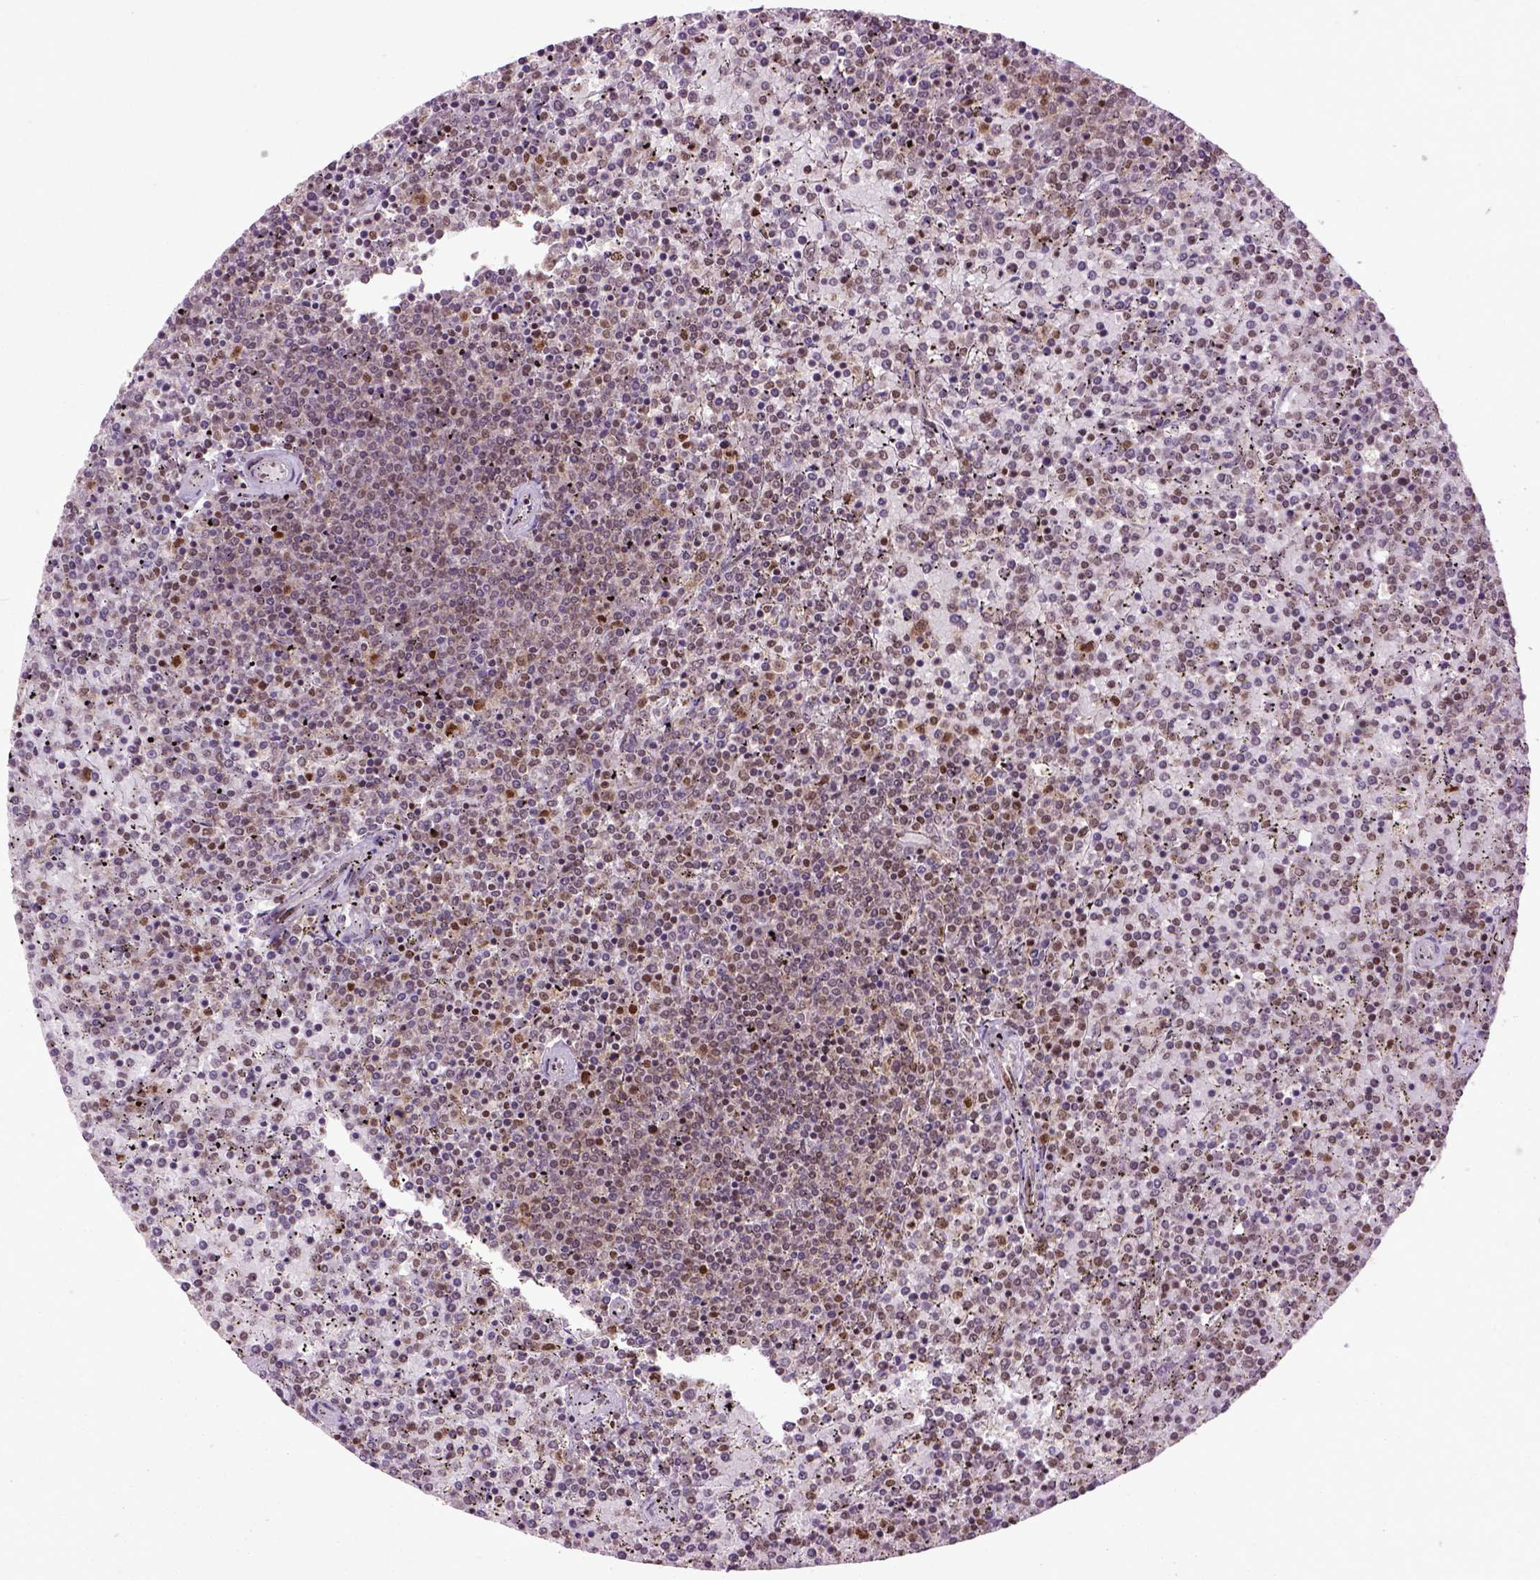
{"staining": {"intensity": "negative", "quantity": "none", "location": "none"}, "tissue": "lymphoma", "cell_type": "Tumor cells", "image_type": "cancer", "snomed": [{"axis": "morphology", "description": "Malignant lymphoma, non-Hodgkin's type, Low grade"}, {"axis": "topography", "description": "Spleen"}], "caption": "Immunohistochemistry histopathology image of human malignant lymphoma, non-Hodgkin's type (low-grade) stained for a protein (brown), which demonstrates no expression in tumor cells.", "gene": "CELF1", "patient": {"sex": "female", "age": 77}}